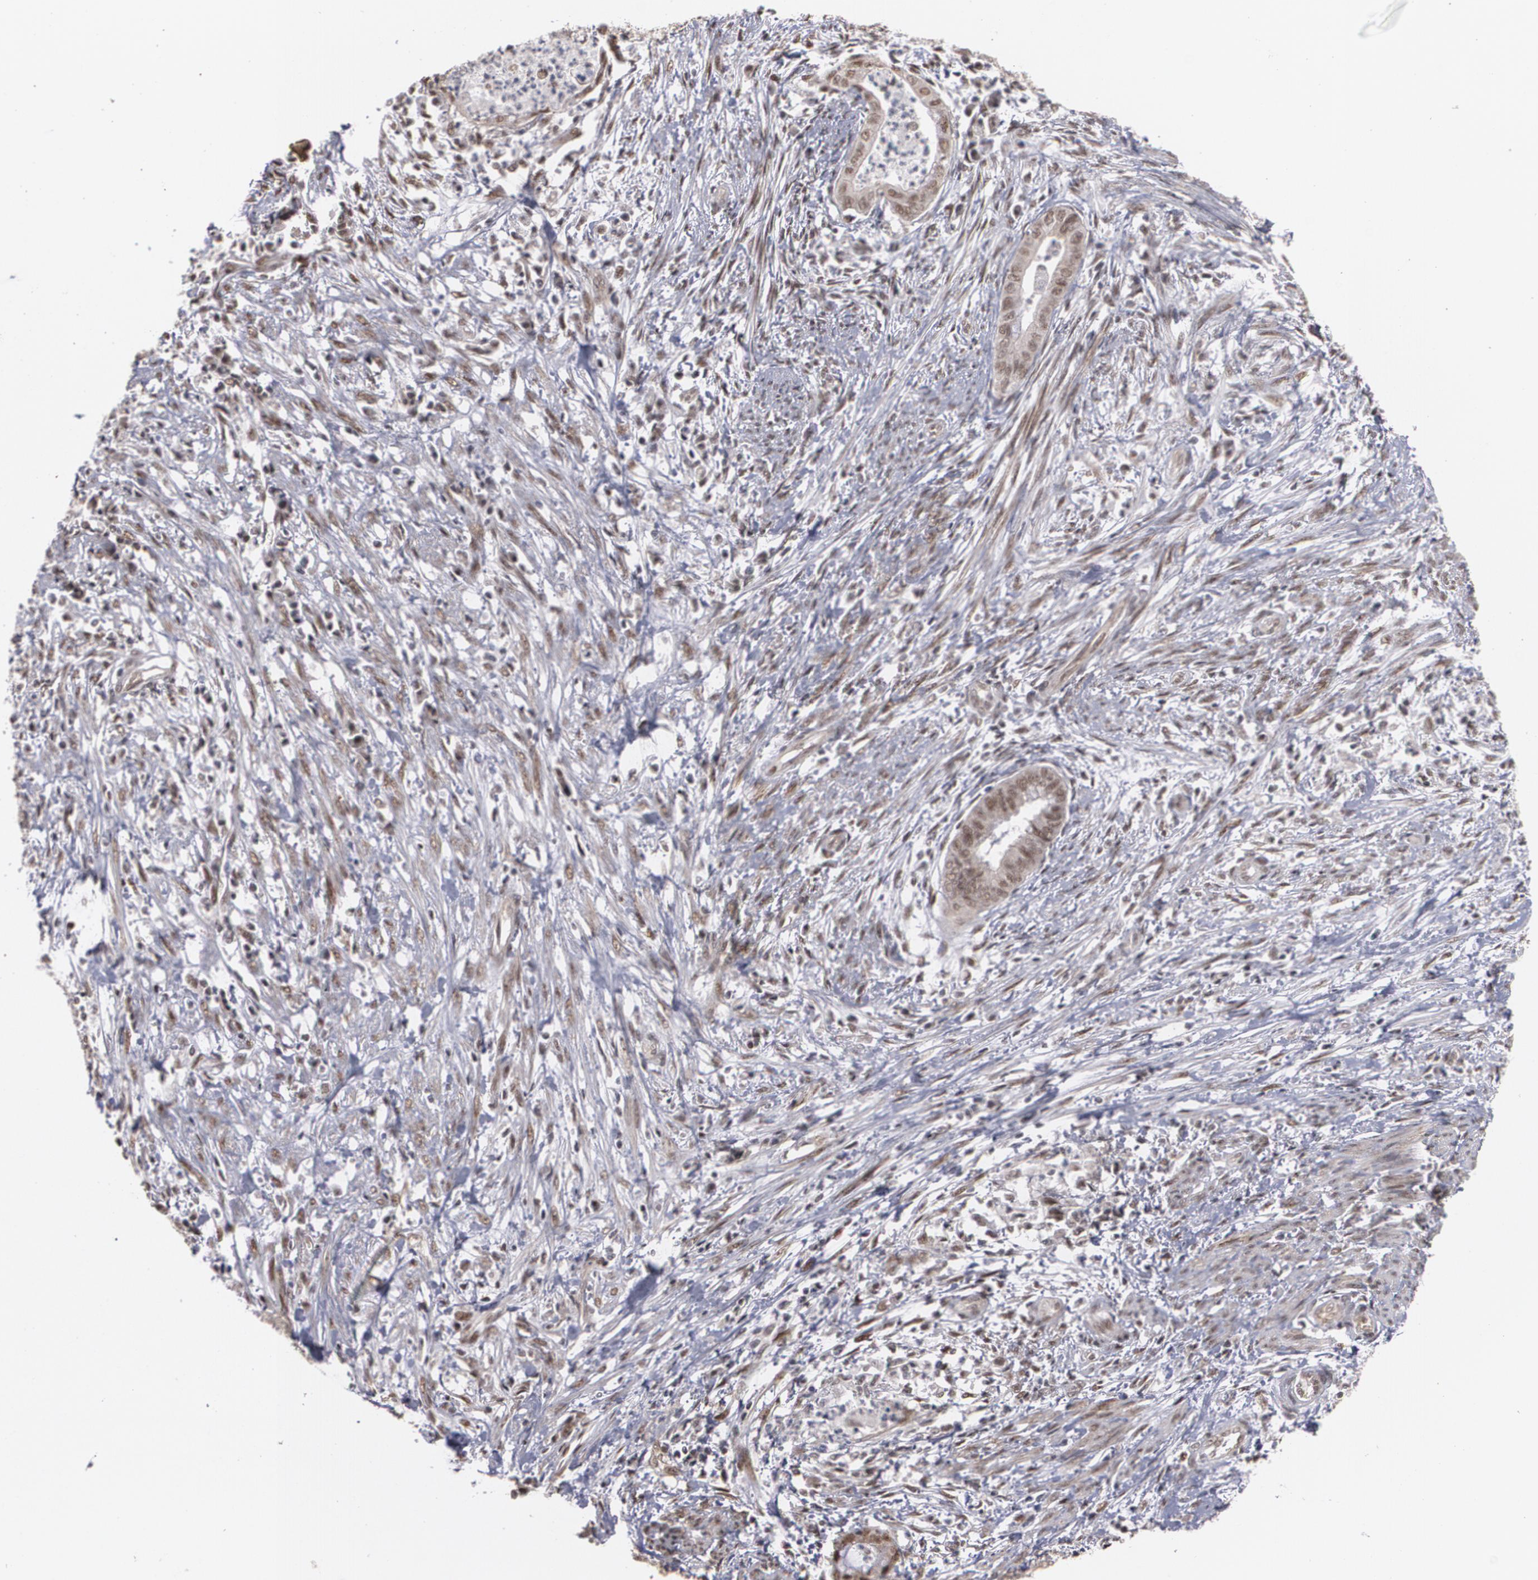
{"staining": {"intensity": "moderate", "quantity": ">75%", "location": "cytoplasmic/membranous,nuclear"}, "tissue": "endometrial cancer", "cell_type": "Tumor cells", "image_type": "cancer", "snomed": [{"axis": "morphology", "description": "Necrosis, NOS"}, {"axis": "morphology", "description": "Adenocarcinoma, NOS"}, {"axis": "topography", "description": "Endometrium"}], "caption": "Adenocarcinoma (endometrial) stained with a protein marker displays moderate staining in tumor cells.", "gene": "ZNF75A", "patient": {"sex": "female", "age": 79}}